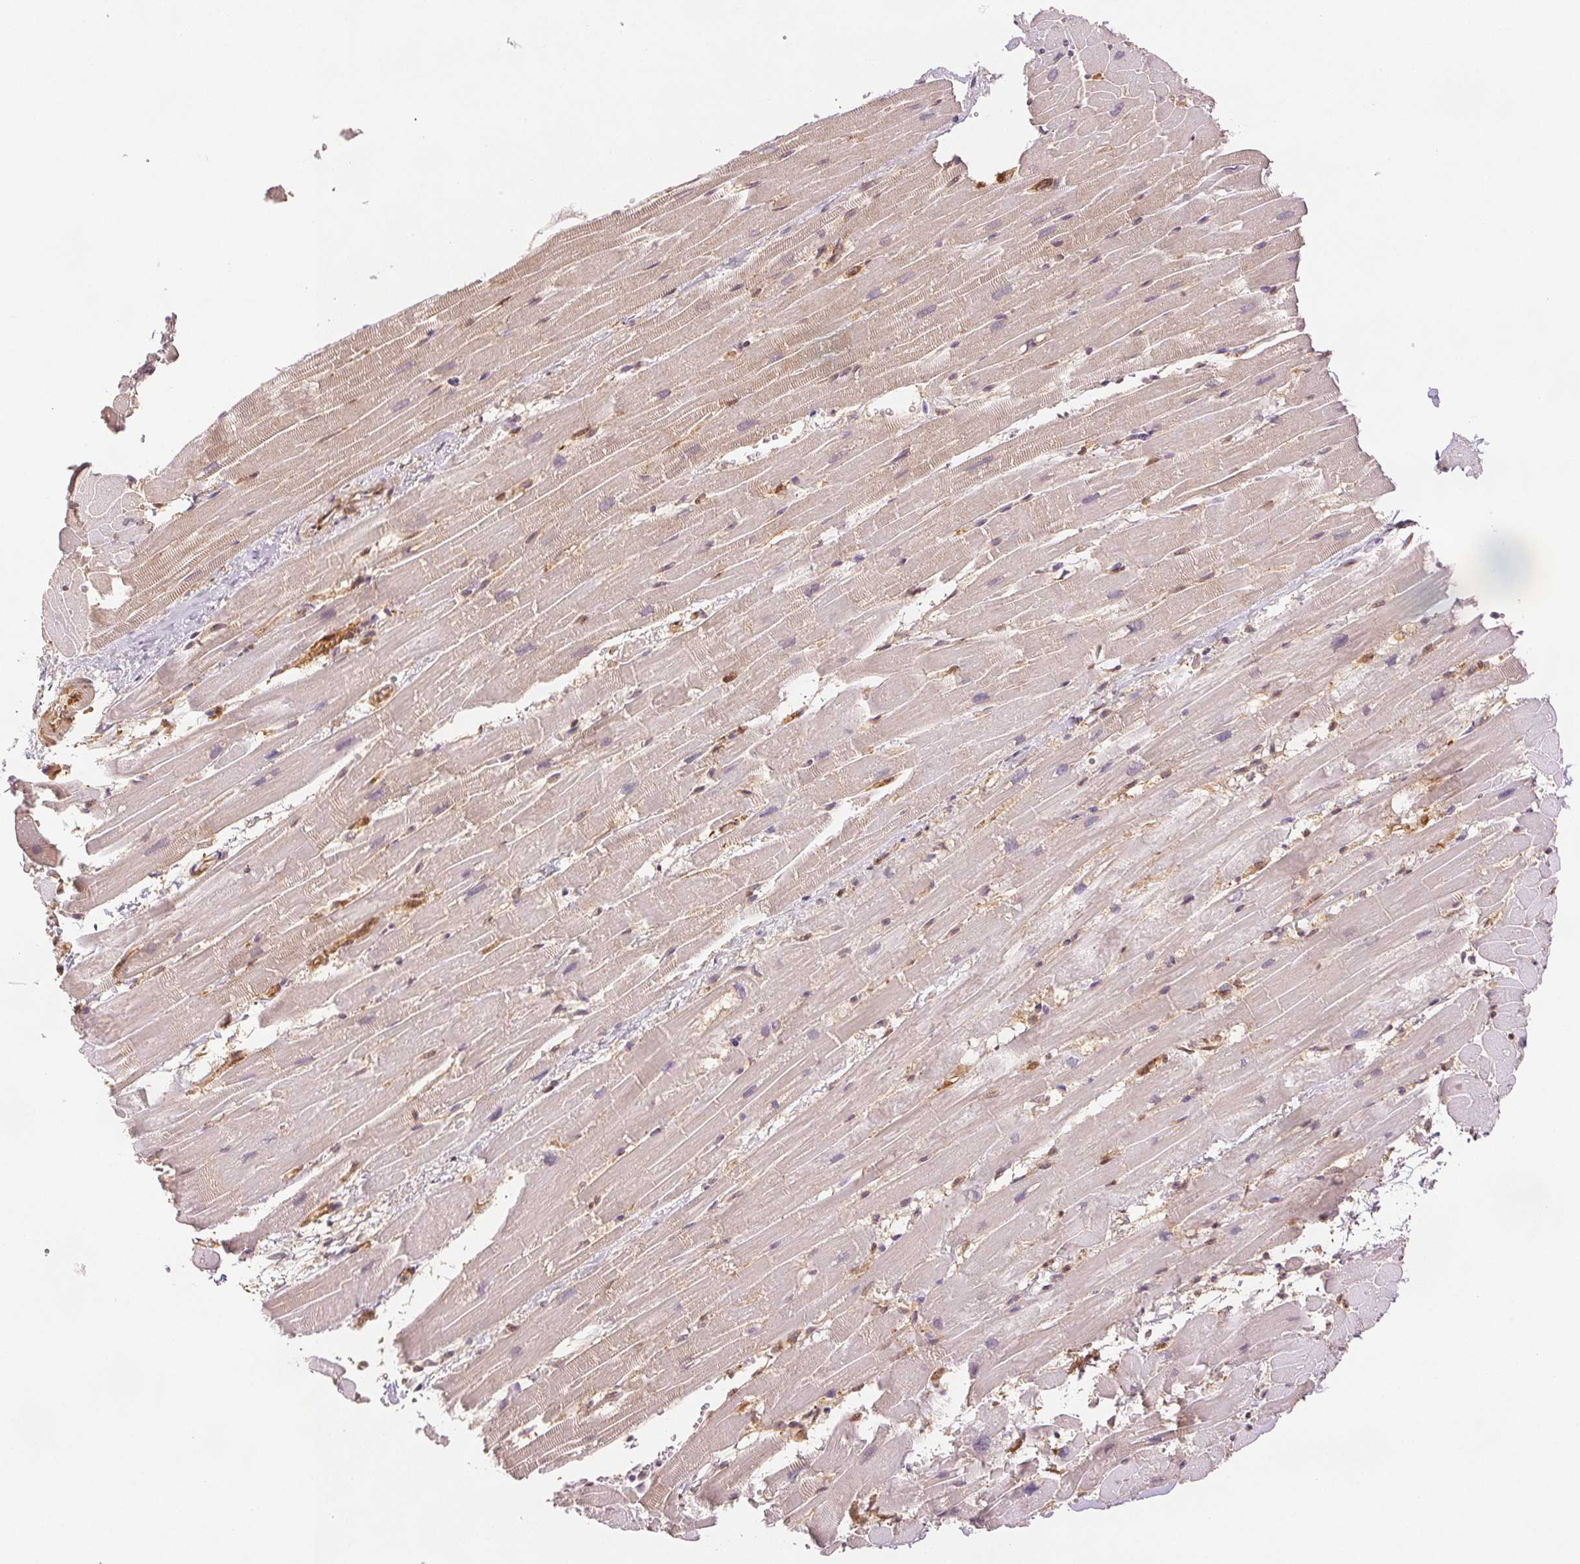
{"staining": {"intensity": "weak", "quantity": "25%-75%", "location": "cytoplasmic/membranous"}, "tissue": "heart muscle", "cell_type": "Cardiomyocytes", "image_type": "normal", "snomed": [{"axis": "morphology", "description": "Normal tissue, NOS"}, {"axis": "topography", "description": "Heart"}], "caption": "Unremarkable heart muscle was stained to show a protein in brown. There is low levels of weak cytoplasmic/membranous positivity in approximately 25%-75% of cardiomyocytes. (Brightfield microscopy of DAB IHC at high magnification).", "gene": "DIAPH2", "patient": {"sex": "male", "age": 37}}